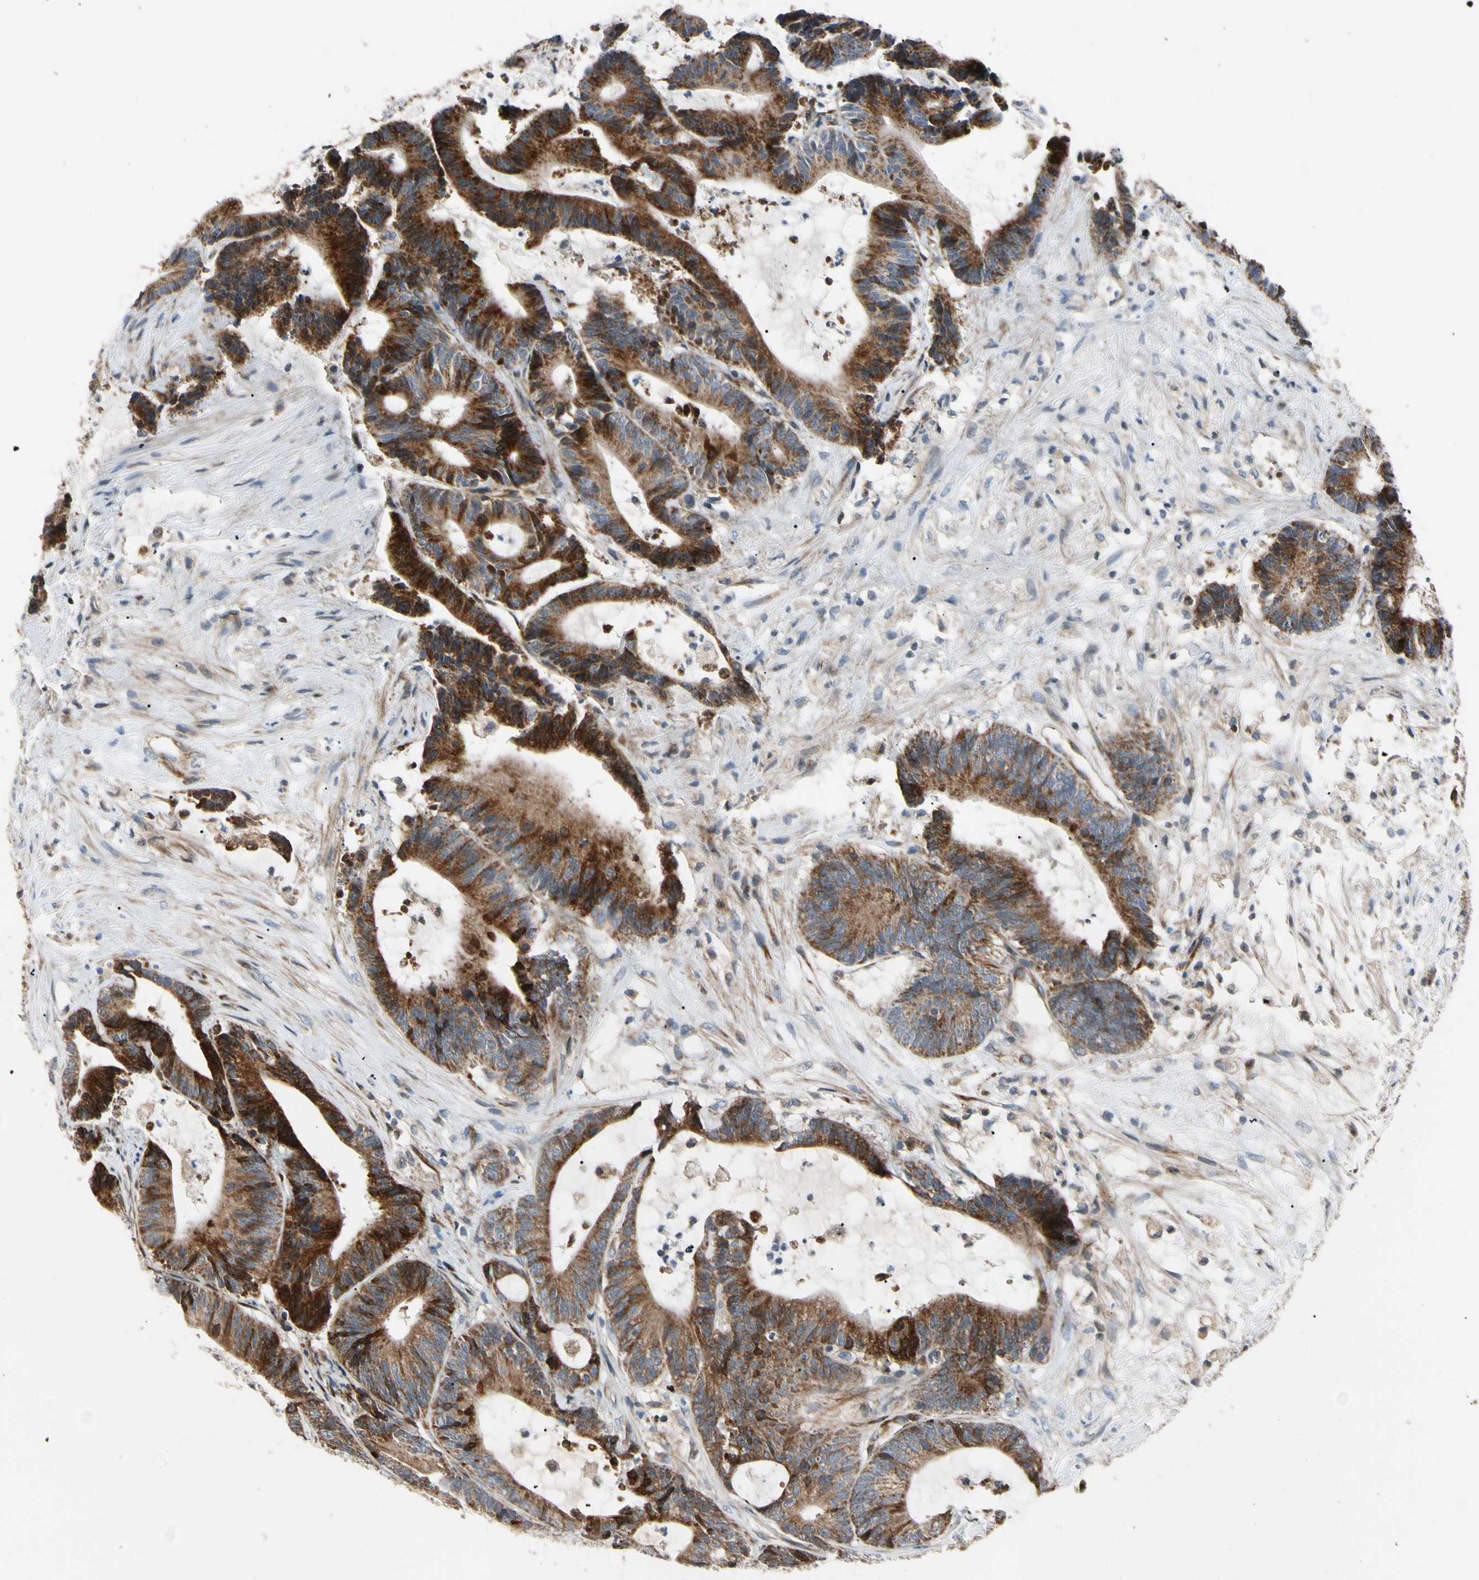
{"staining": {"intensity": "strong", "quantity": ">75%", "location": "cytoplasmic/membranous"}, "tissue": "colorectal cancer", "cell_type": "Tumor cells", "image_type": "cancer", "snomed": [{"axis": "morphology", "description": "Adenocarcinoma, NOS"}, {"axis": "topography", "description": "Colon"}], "caption": "This is an image of immunohistochemistry (IHC) staining of colorectal cancer (adenocarcinoma), which shows strong positivity in the cytoplasmic/membranous of tumor cells.", "gene": "MRPL9", "patient": {"sex": "female", "age": 84}}